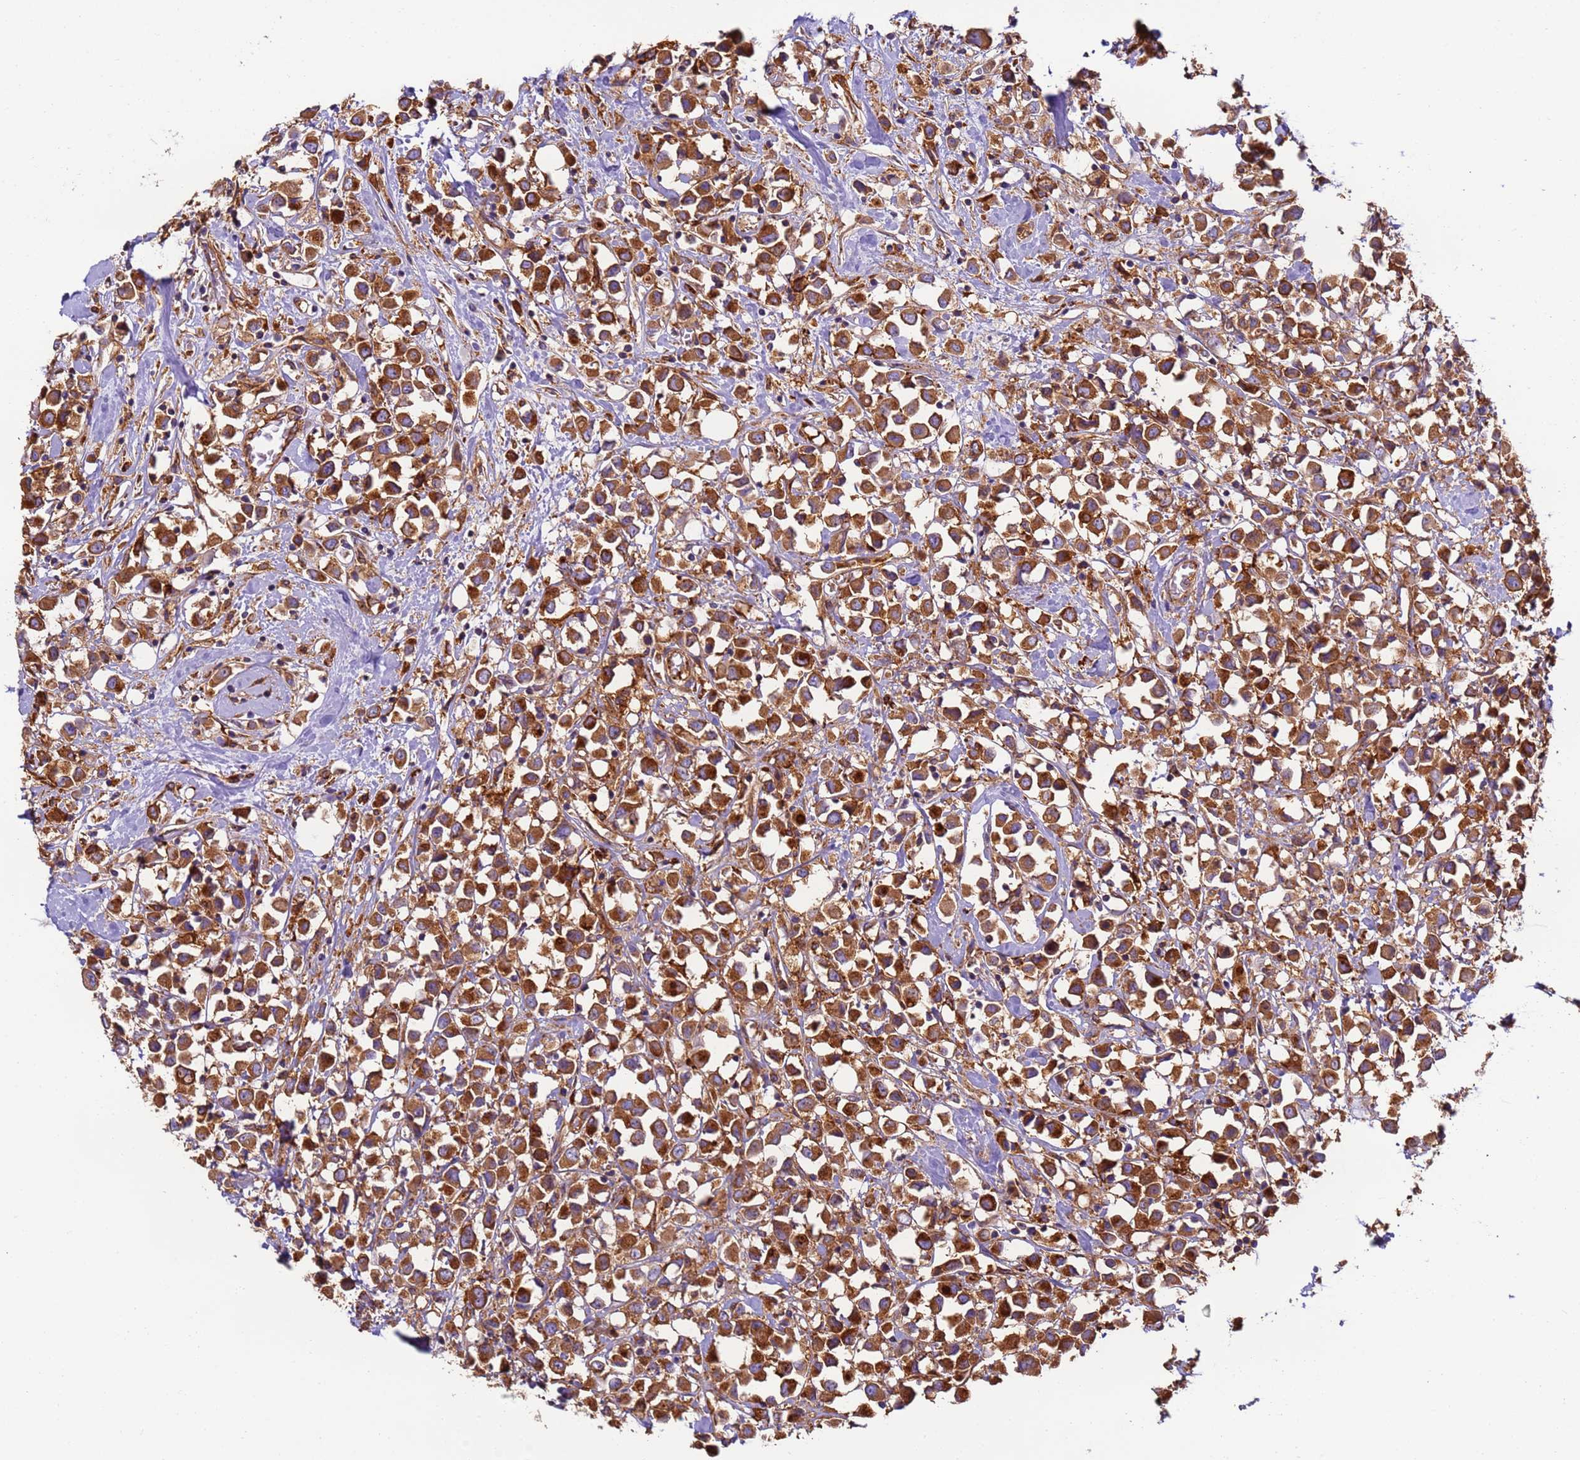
{"staining": {"intensity": "strong", "quantity": ">75%", "location": "cytoplasmic/membranous"}, "tissue": "breast cancer", "cell_type": "Tumor cells", "image_type": "cancer", "snomed": [{"axis": "morphology", "description": "Duct carcinoma"}, {"axis": "topography", "description": "Breast"}], "caption": "High-magnification brightfield microscopy of infiltrating ductal carcinoma (breast) stained with DAB (3,3'-diaminobenzidine) (brown) and counterstained with hematoxylin (blue). tumor cells exhibit strong cytoplasmic/membranous positivity is seen in approximately>75% of cells.", "gene": "DYNC1I2", "patient": {"sex": "female", "age": 61}}